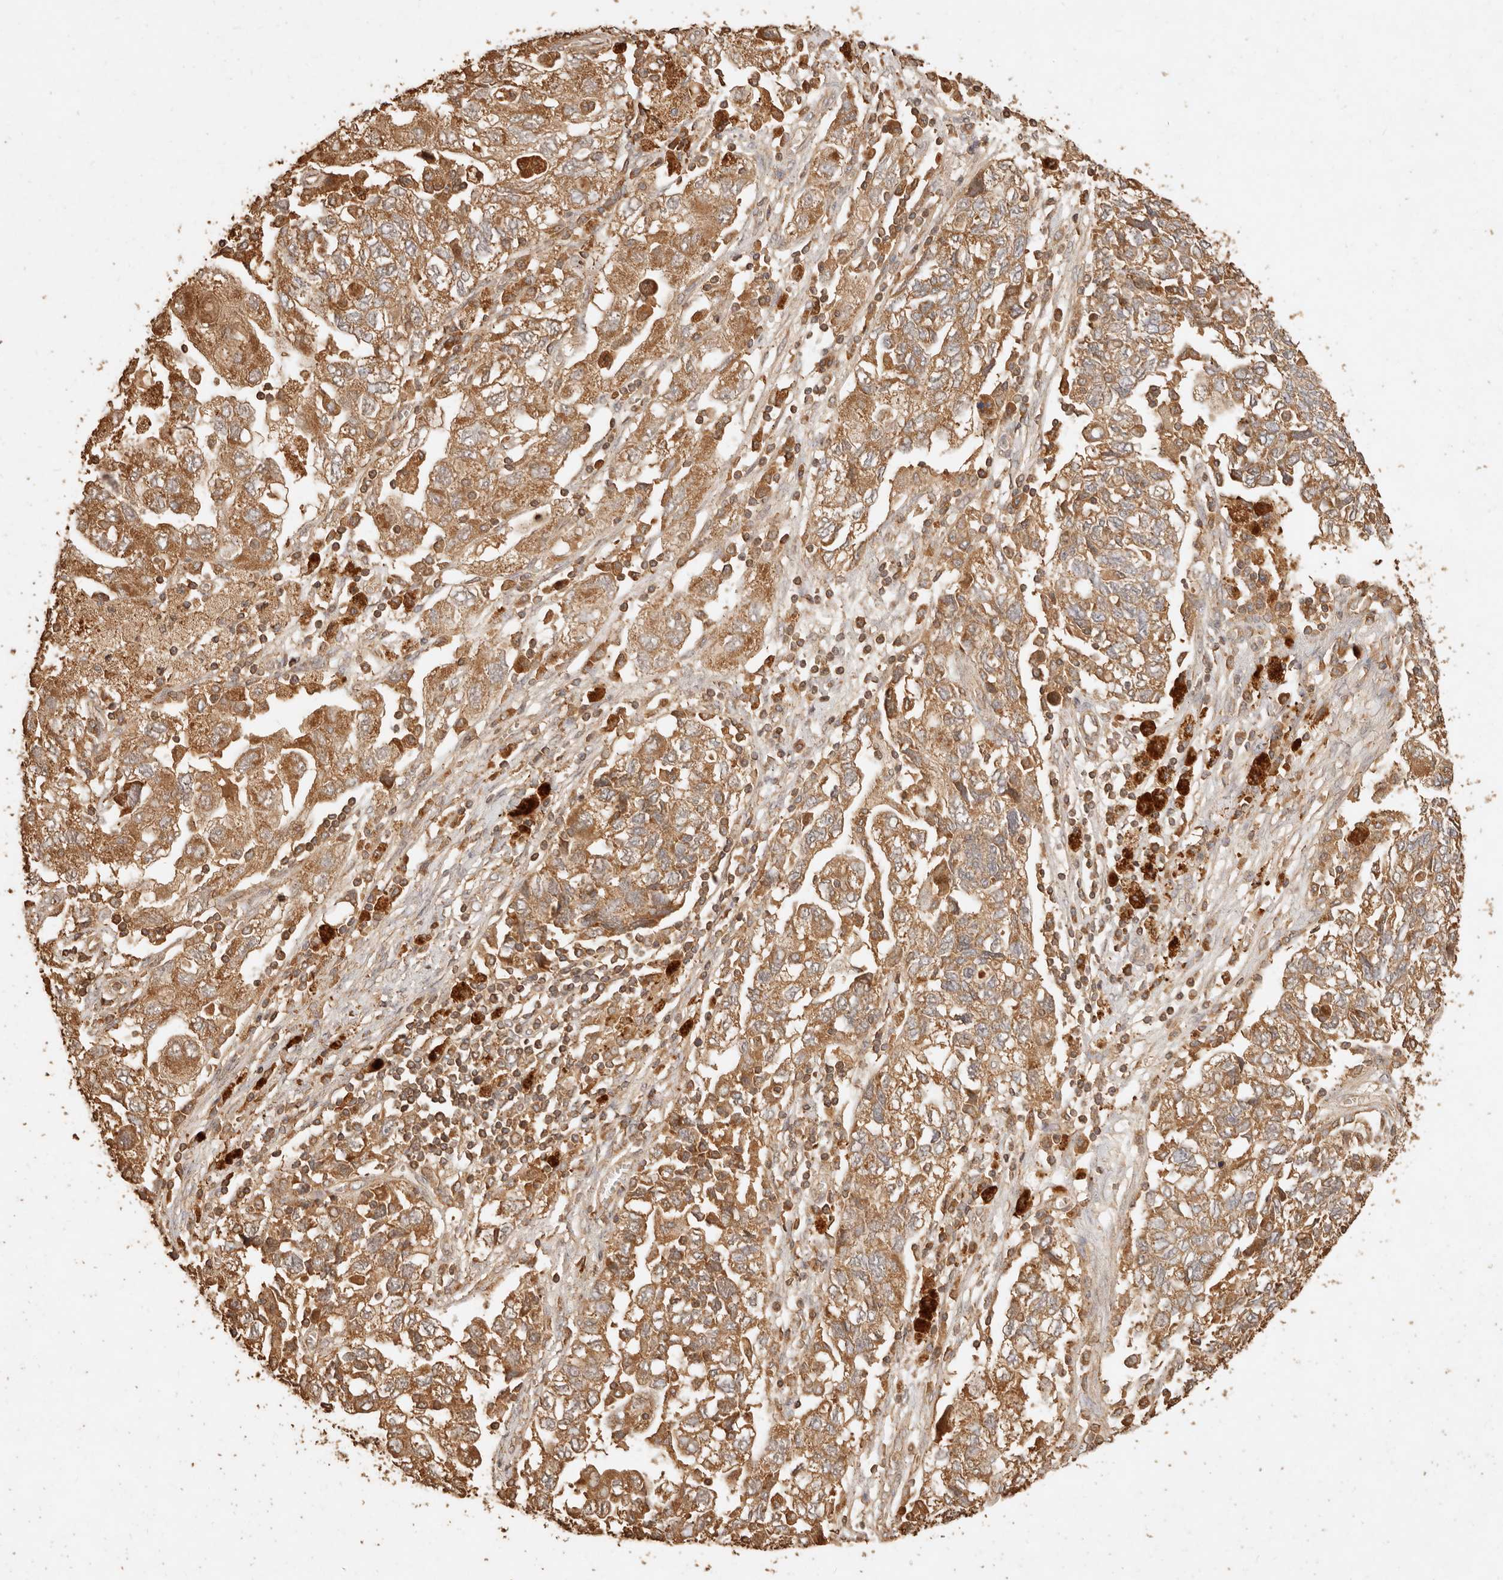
{"staining": {"intensity": "moderate", "quantity": ">75%", "location": "cytoplasmic/membranous"}, "tissue": "ovarian cancer", "cell_type": "Tumor cells", "image_type": "cancer", "snomed": [{"axis": "morphology", "description": "Carcinoma, NOS"}, {"axis": "morphology", "description": "Cystadenocarcinoma, serous, NOS"}, {"axis": "topography", "description": "Ovary"}], "caption": "Tumor cells exhibit medium levels of moderate cytoplasmic/membranous expression in approximately >75% of cells in human ovarian serous cystadenocarcinoma.", "gene": "FAM180B", "patient": {"sex": "female", "age": 69}}